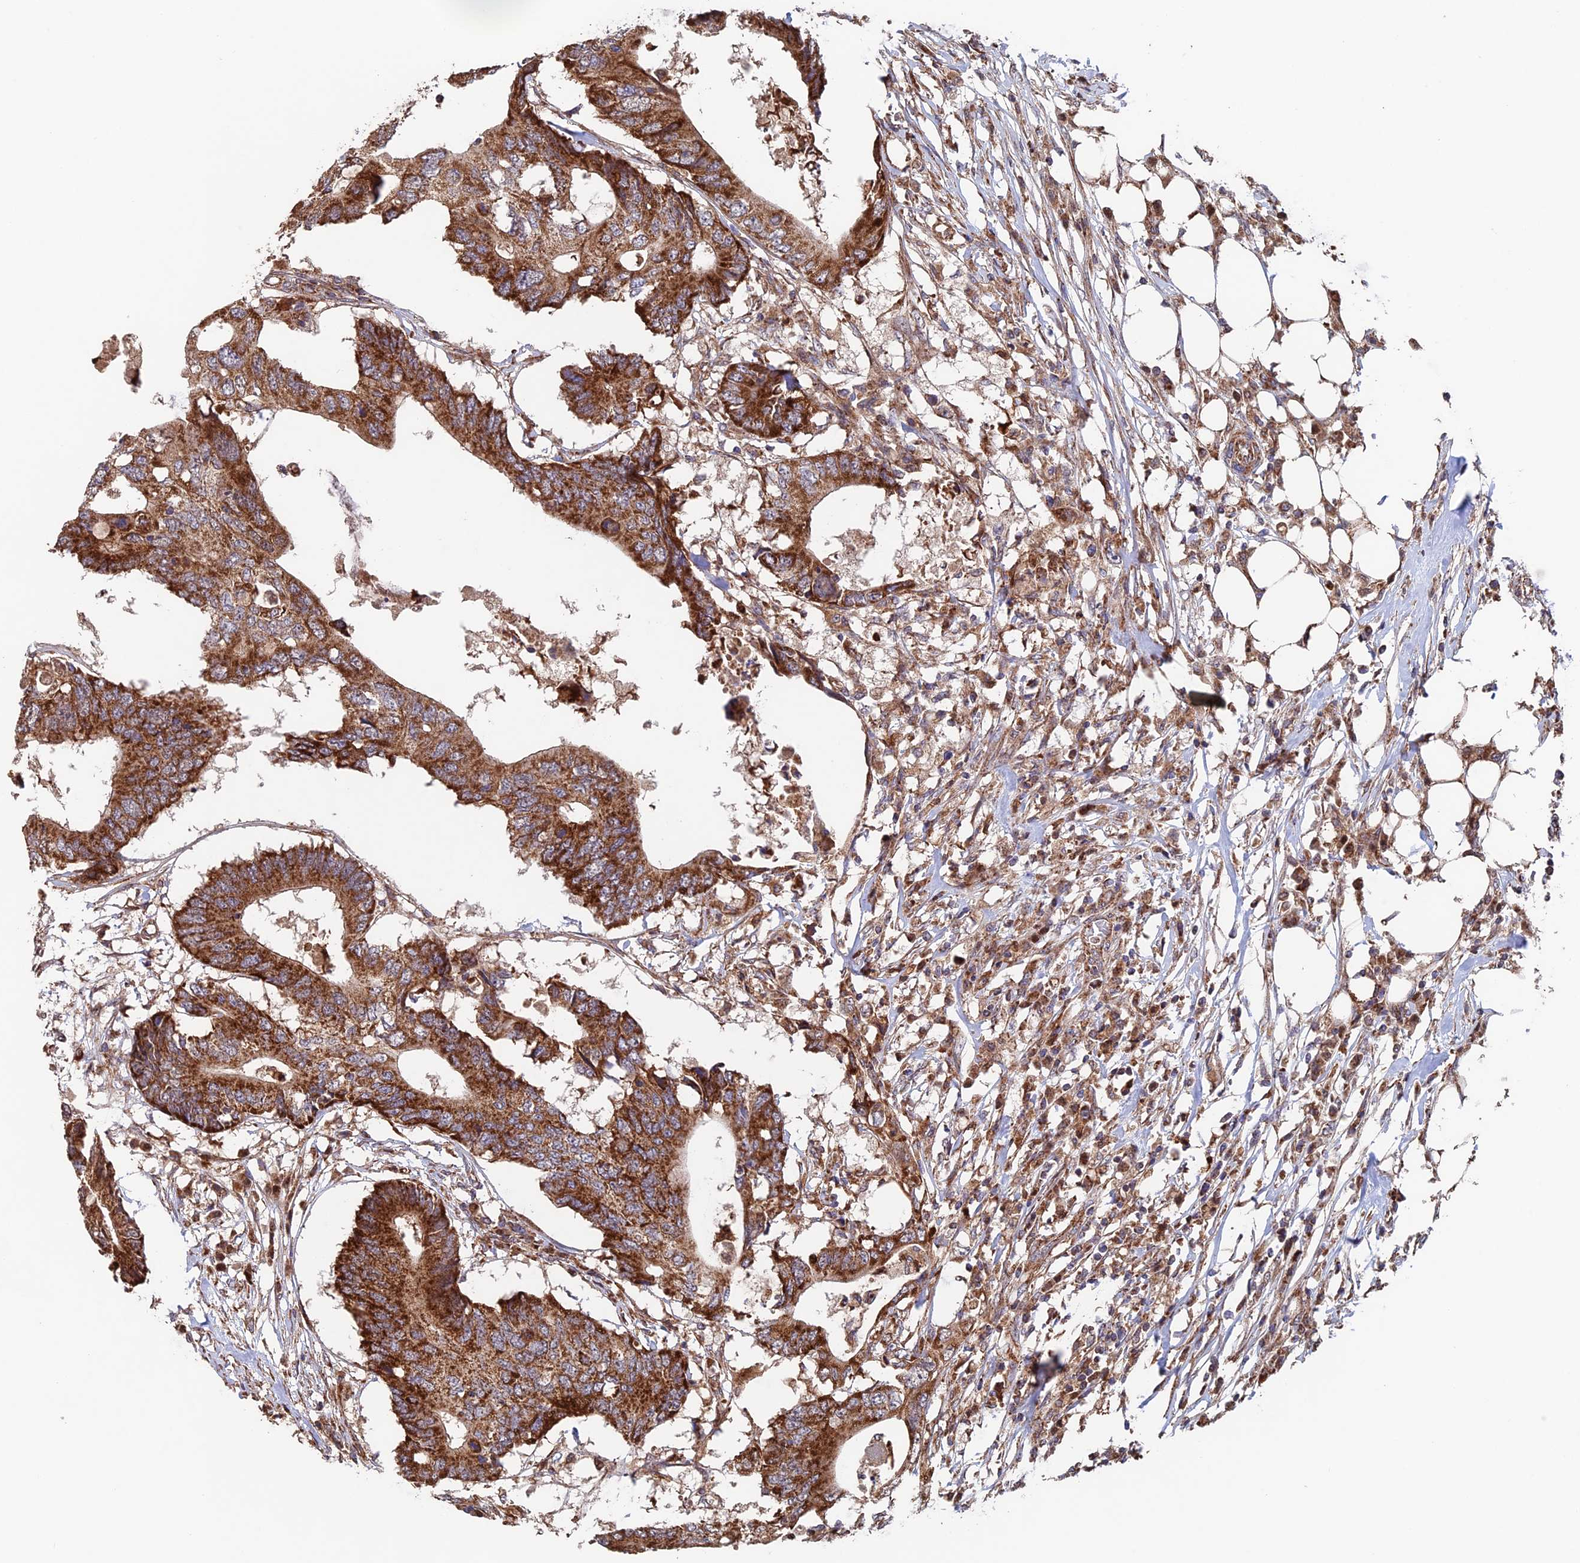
{"staining": {"intensity": "strong", "quantity": ">75%", "location": "cytoplasmic/membranous"}, "tissue": "colorectal cancer", "cell_type": "Tumor cells", "image_type": "cancer", "snomed": [{"axis": "morphology", "description": "Adenocarcinoma, NOS"}, {"axis": "topography", "description": "Colon"}], "caption": "A high amount of strong cytoplasmic/membranous expression is appreciated in about >75% of tumor cells in colorectal adenocarcinoma tissue. Immunohistochemistry (ihc) stains the protein in brown and the nuclei are stained blue.", "gene": "MRPL1", "patient": {"sex": "male", "age": 71}}